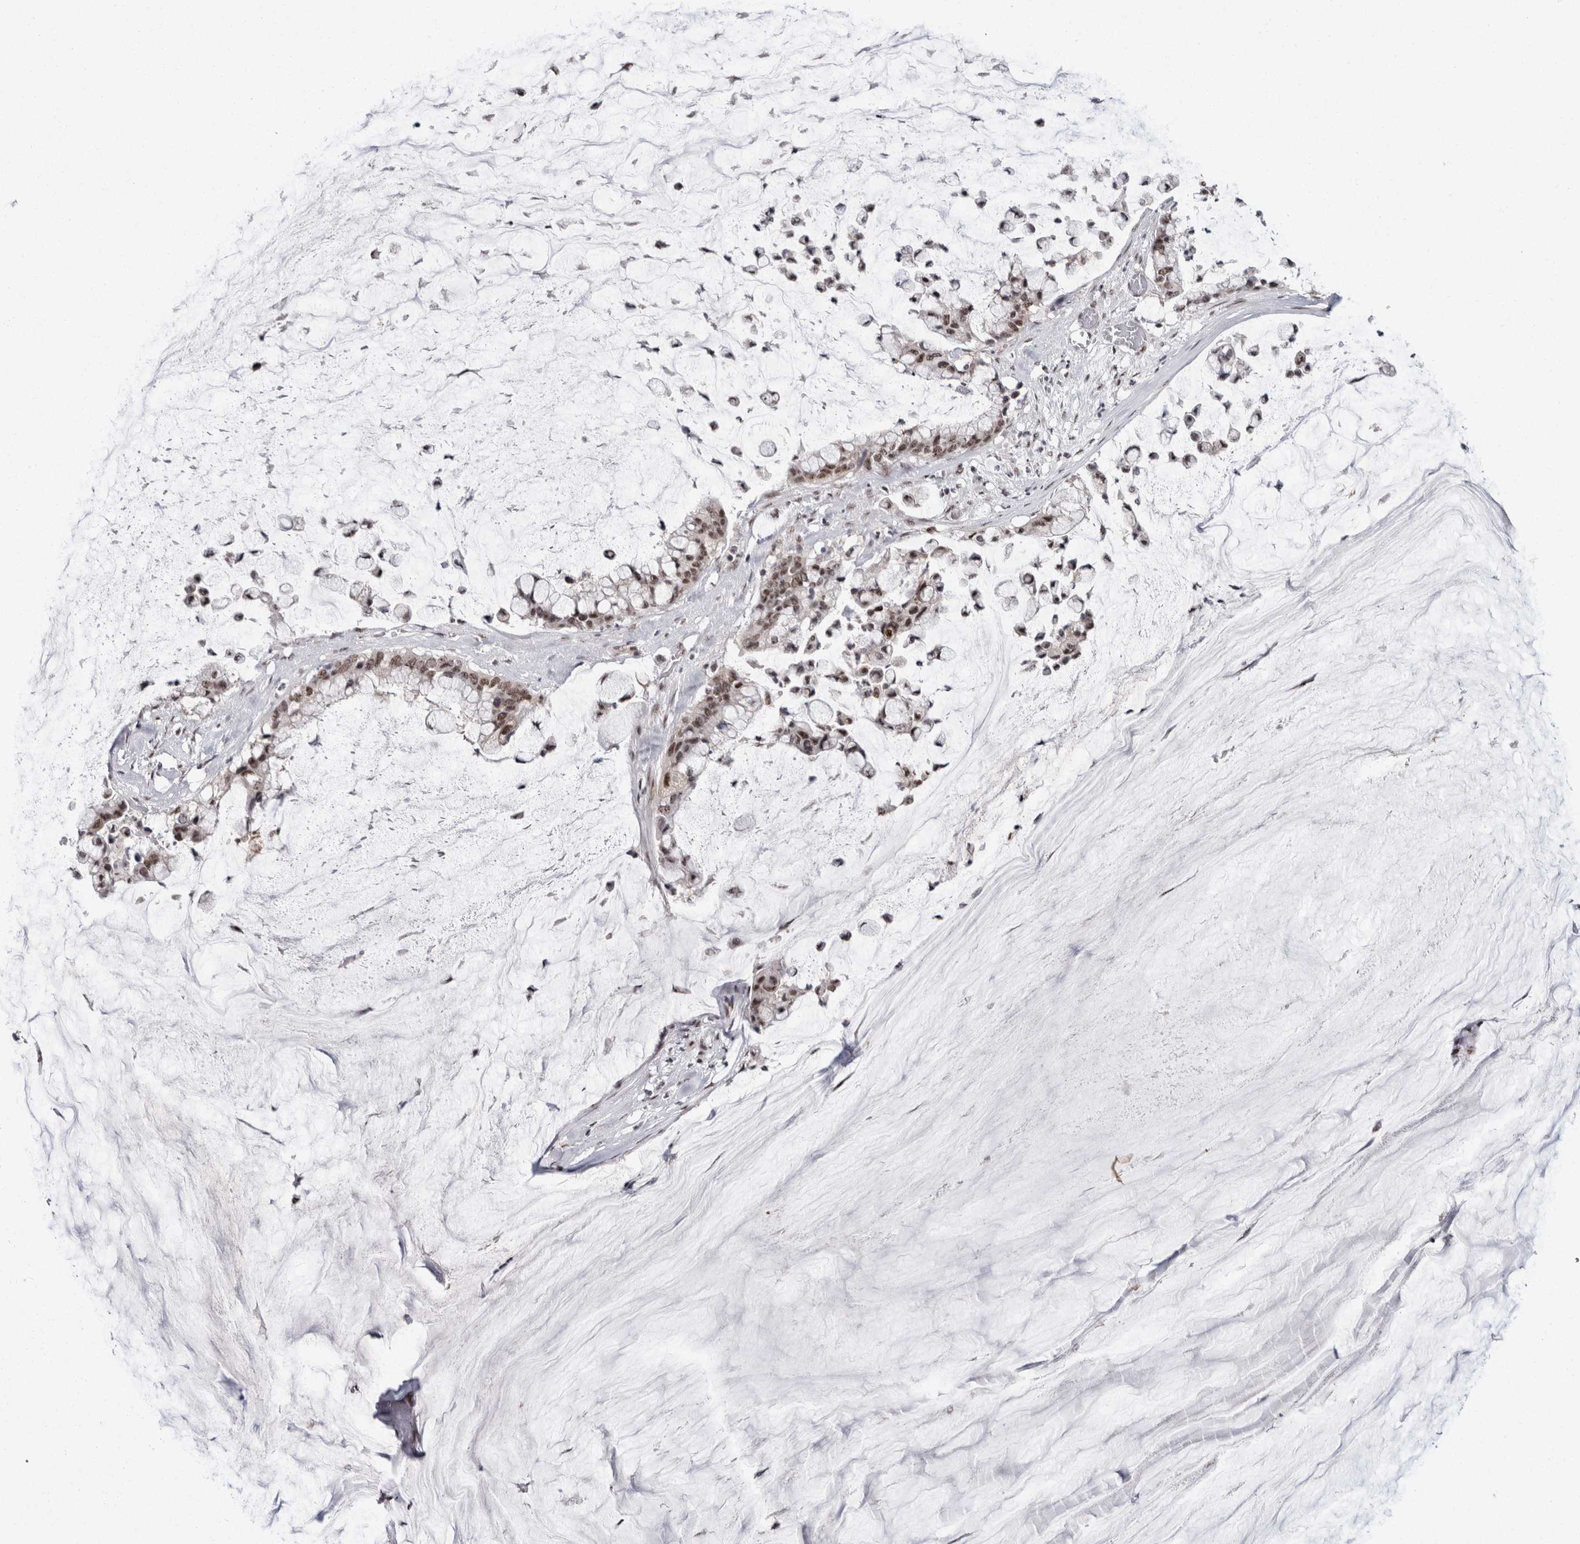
{"staining": {"intensity": "moderate", "quantity": ">75%", "location": "nuclear"}, "tissue": "pancreatic cancer", "cell_type": "Tumor cells", "image_type": "cancer", "snomed": [{"axis": "morphology", "description": "Adenocarcinoma, NOS"}, {"axis": "topography", "description": "Pancreas"}], "caption": "An image showing moderate nuclear positivity in about >75% of tumor cells in pancreatic cancer (adenocarcinoma), as visualized by brown immunohistochemical staining.", "gene": "MKNK1", "patient": {"sex": "male", "age": 41}}